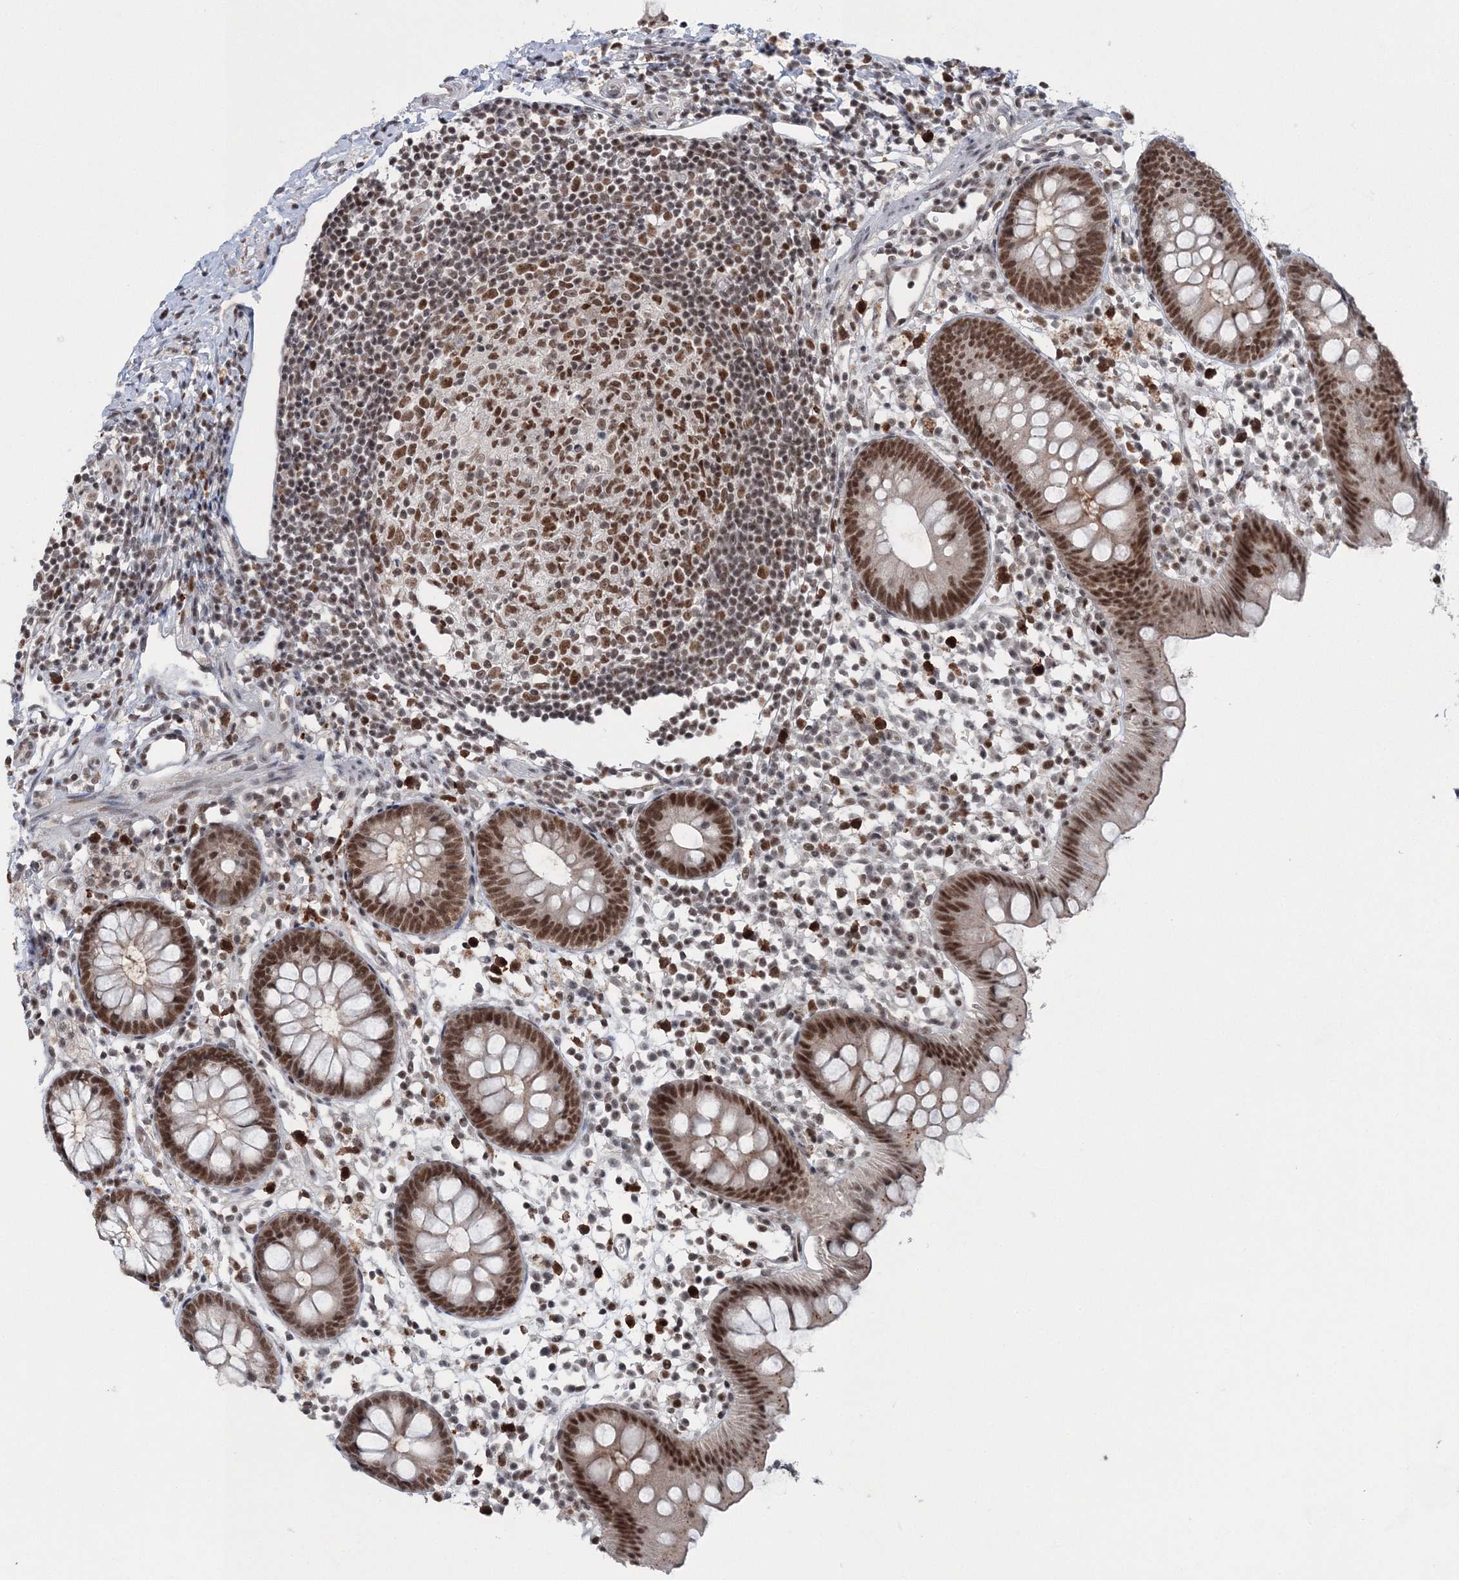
{"staining": {"intensity": "moderate", "quantity": ">75%", "location": "nuclear"}, "tissue": "appendix", "cell_type": "Glandular cells", "image_type": "normal", "snomed": [{"axis": "morphology", "description": "Normal tissue, NOS"}, {"axis": "topography", "description": "Appendix"}], "caption": "Human appendix stained with a brown dye shows moderate nuclear positive staining in approximately >75% of glandular cells.", "gene": "PDS5A", "patient": {"sex": "female", "age": 20}}